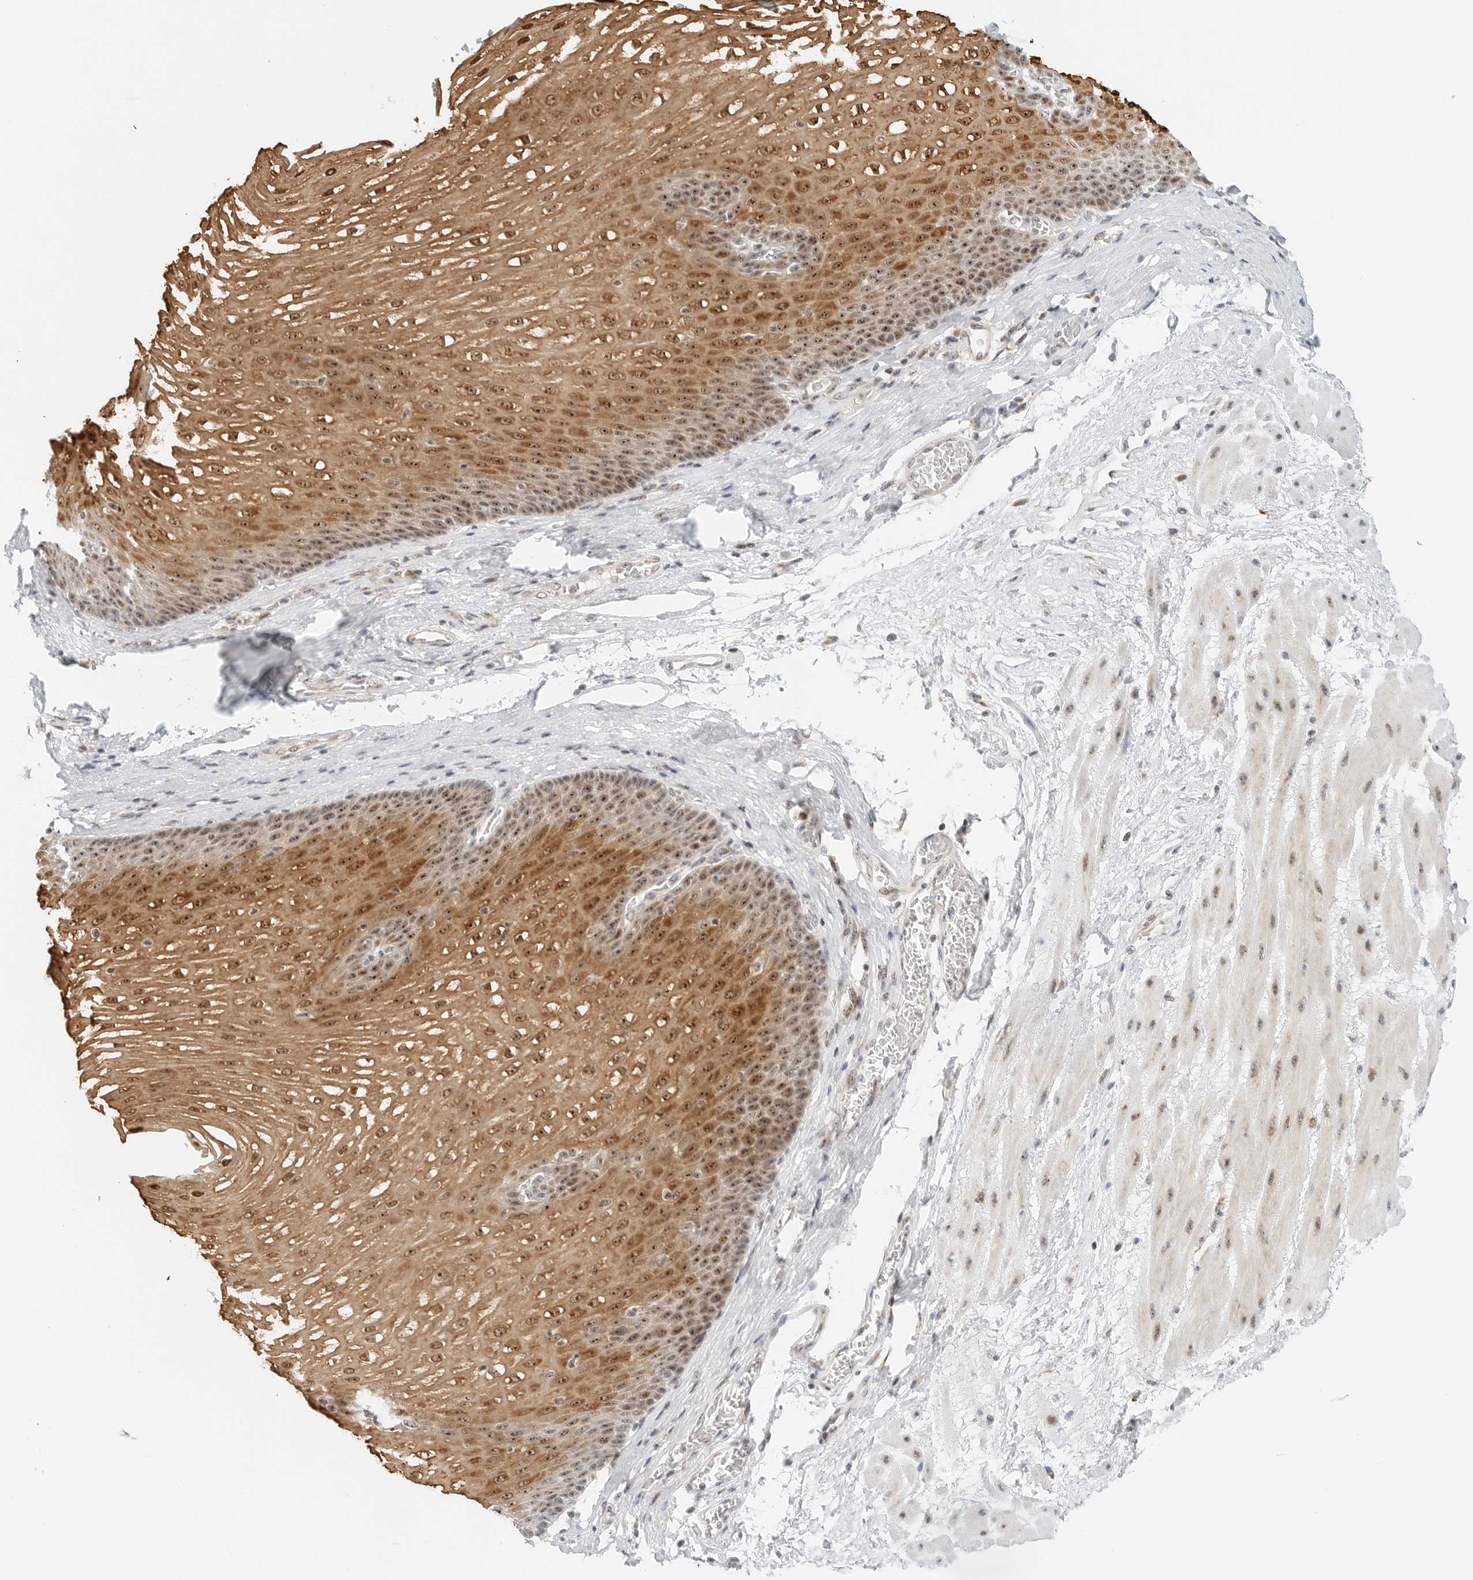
{"staining": {"intensity": "moderate", "quantity": ">75%", "location": "cytoplasmic/membranous,nuclear"}, "tissue": "esophagus", "cell_type": "Squamous epithelial cells", "image_type": "normal", "snomed": [{"axis": "morphology", "description": "Normal tissue, NOS"}, {"axis": "topography", "description": "Esophagus"}], "caption": "Protein expression analysis of benign human esophagus reveals moderate cytoplasmic/membranous,nuclear expression in approximately >75% of squamous epithelial cells. (DAB (3,3'-diaminobenzidine) = brown stain, brightfield microscopy at high magnification).", "gene": "RIMKLA", "patient": {"sex": "male", "age": 48}}